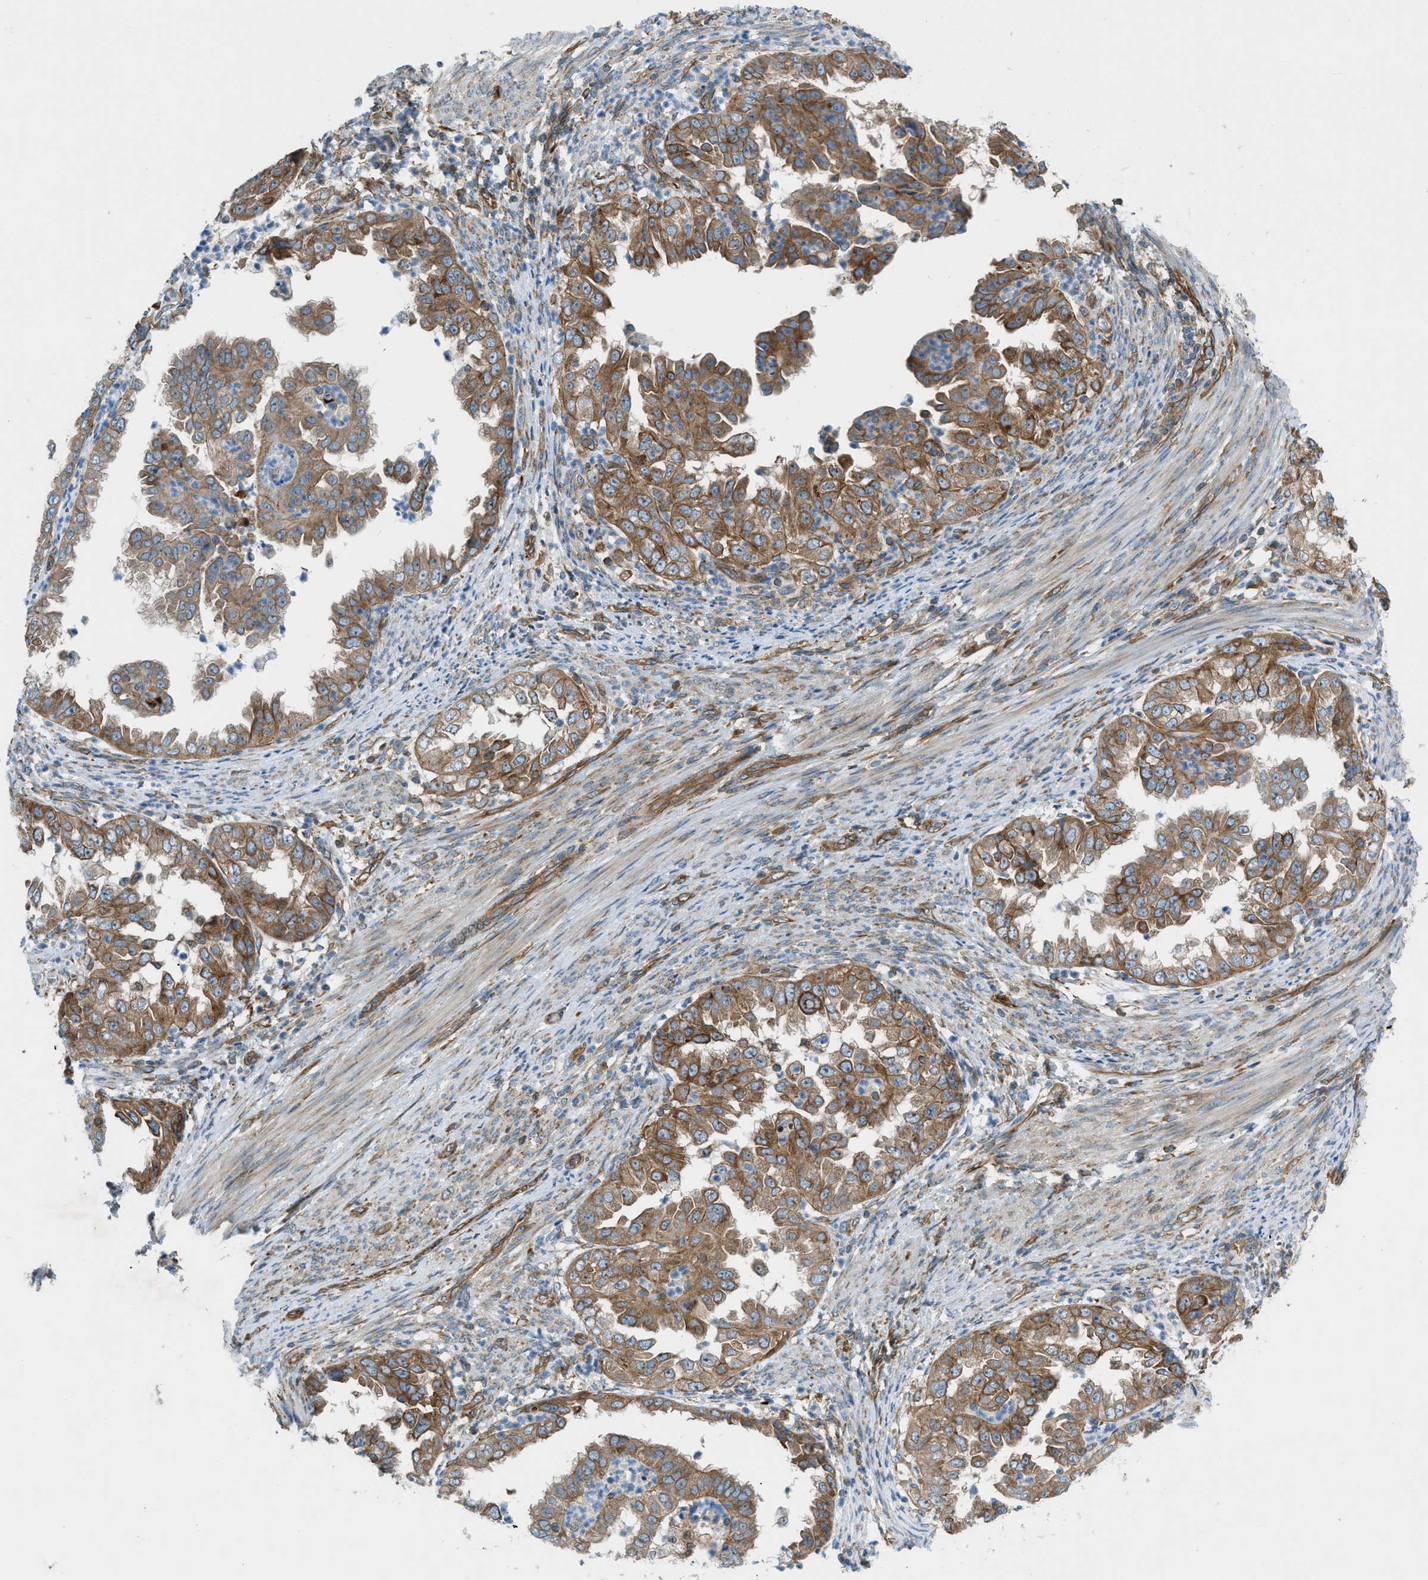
{"staining": {"intensity": "moderate", "quantity": ">75%", "location": "cytoplasmic/membranous"}, "tissue": "endometrial cancer", "cell_type": "Tumor cells", "image_type": "cancer", "snomed": [{"axis": "morphology", "description": "Adenocarcinoma, NOS"}, {"axis": "topography", "description": "Endometrium"}], "caption": "An immunohistochemistry (IHC) histopathology image of tumor tissue is shown. Protein staining in brown highlights moderate cytoplasmic/membranous positivity in adenocarcinoma (endometrial) within tumor cells. The staining was performed using DAB (3,3'-diaminobenzidine), with brown indicating positive protein expression. Nuclei are stained blue with hematoxylin.", "gene": "DMAC1", "patient": {"sex": "female", "age": 85}}